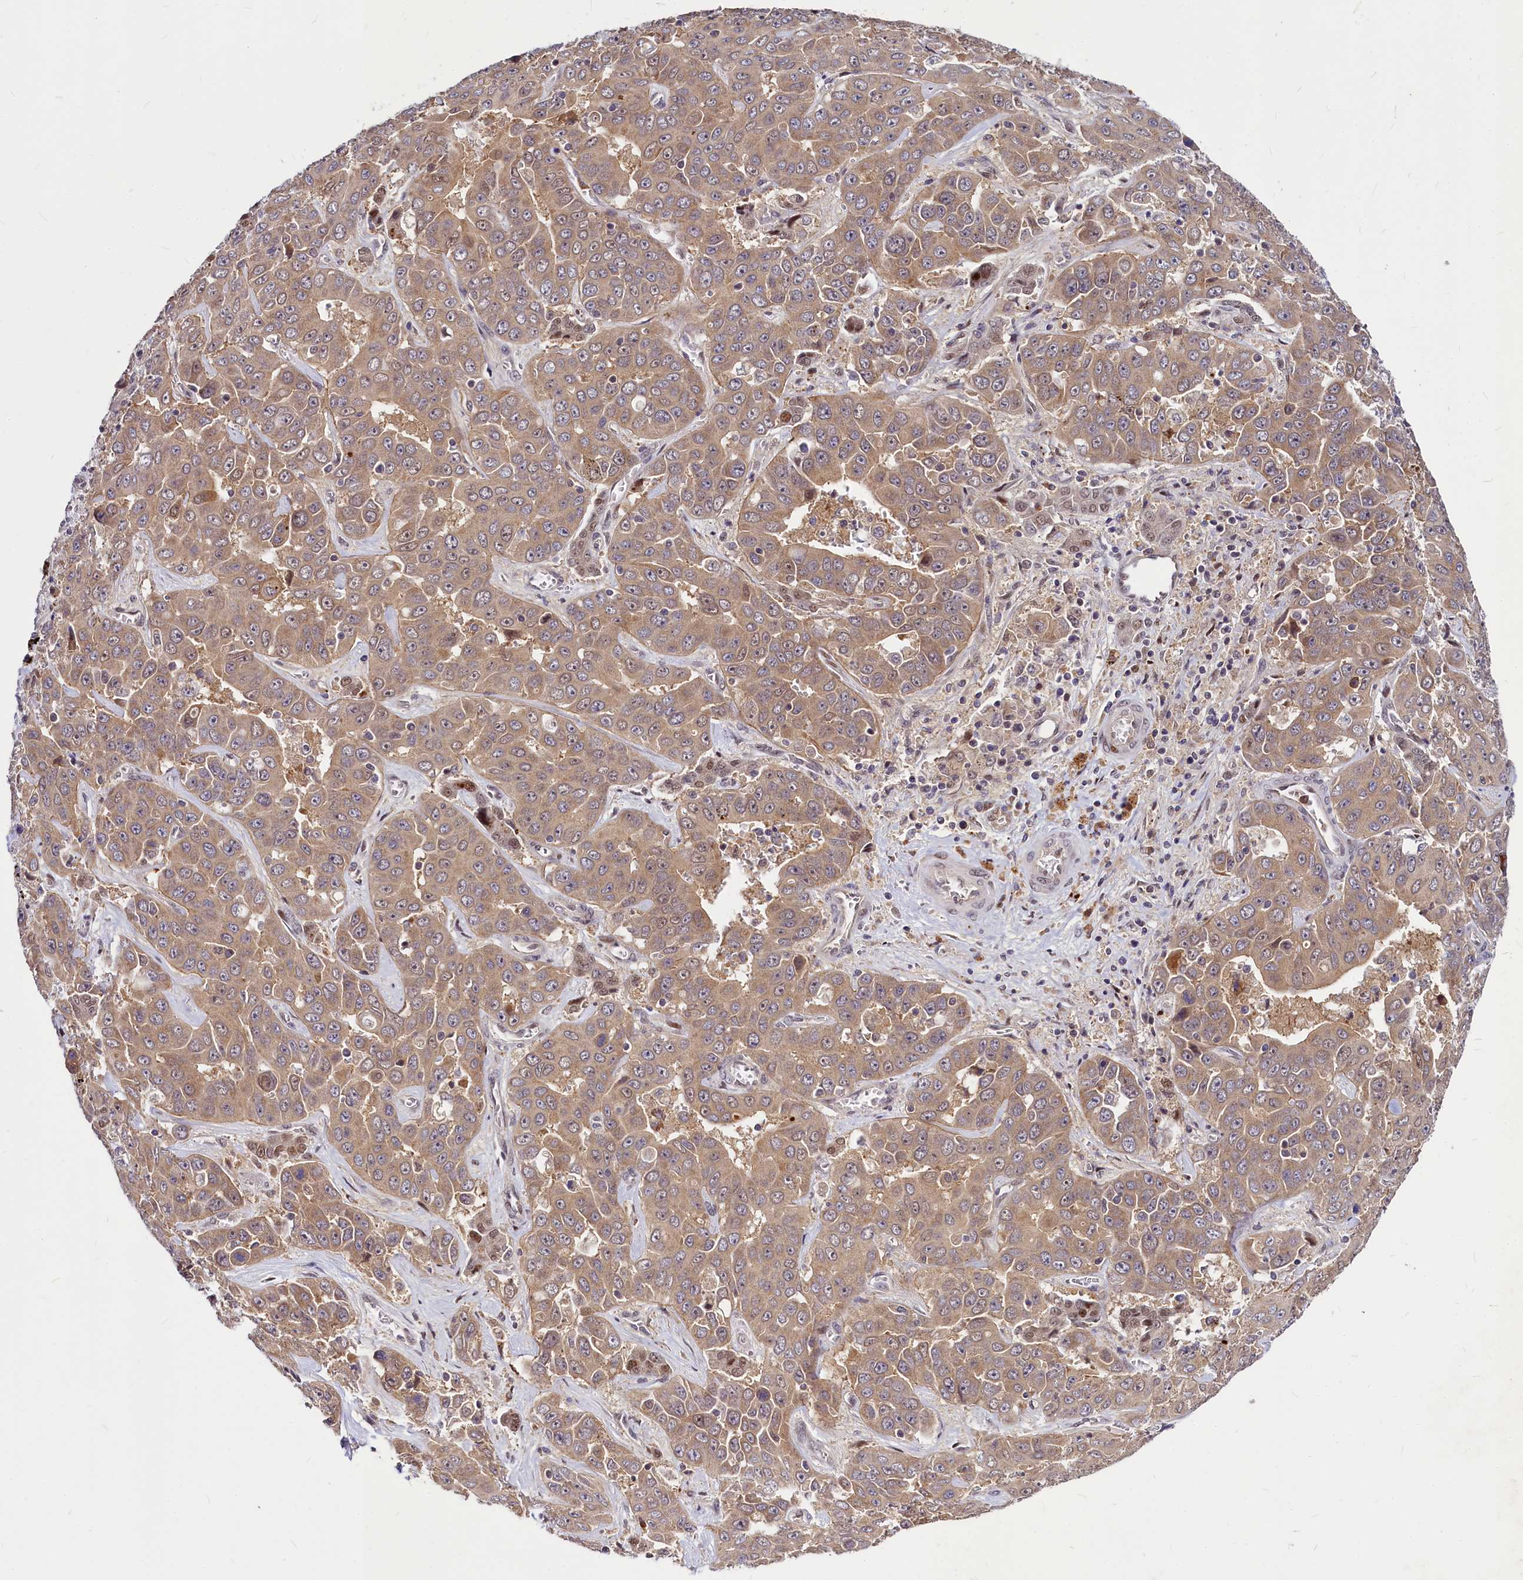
{"staining": {"intensity": "moderate", "quantity": ">75%", "location": "cytoplasmic/membranous"}, "tissue": "liver cancer", "cell_type": "Tumor cells", "image_type": "cancer", "snomed": [{"axis": "morphology", "description": "Cholangiocarcinoma"}, {"axis": "topography", "description": "Liver"}], "caption": "A high-resolution photomicrograph shows immunohistochemistry staining of cholangiocarcinoma (liver), which displays moderate cytoplasmic/membranous positivity in approximately >75% of tumor cells.", "gene": "MAML2", "patient": {"sex": "female", "age": 52}}